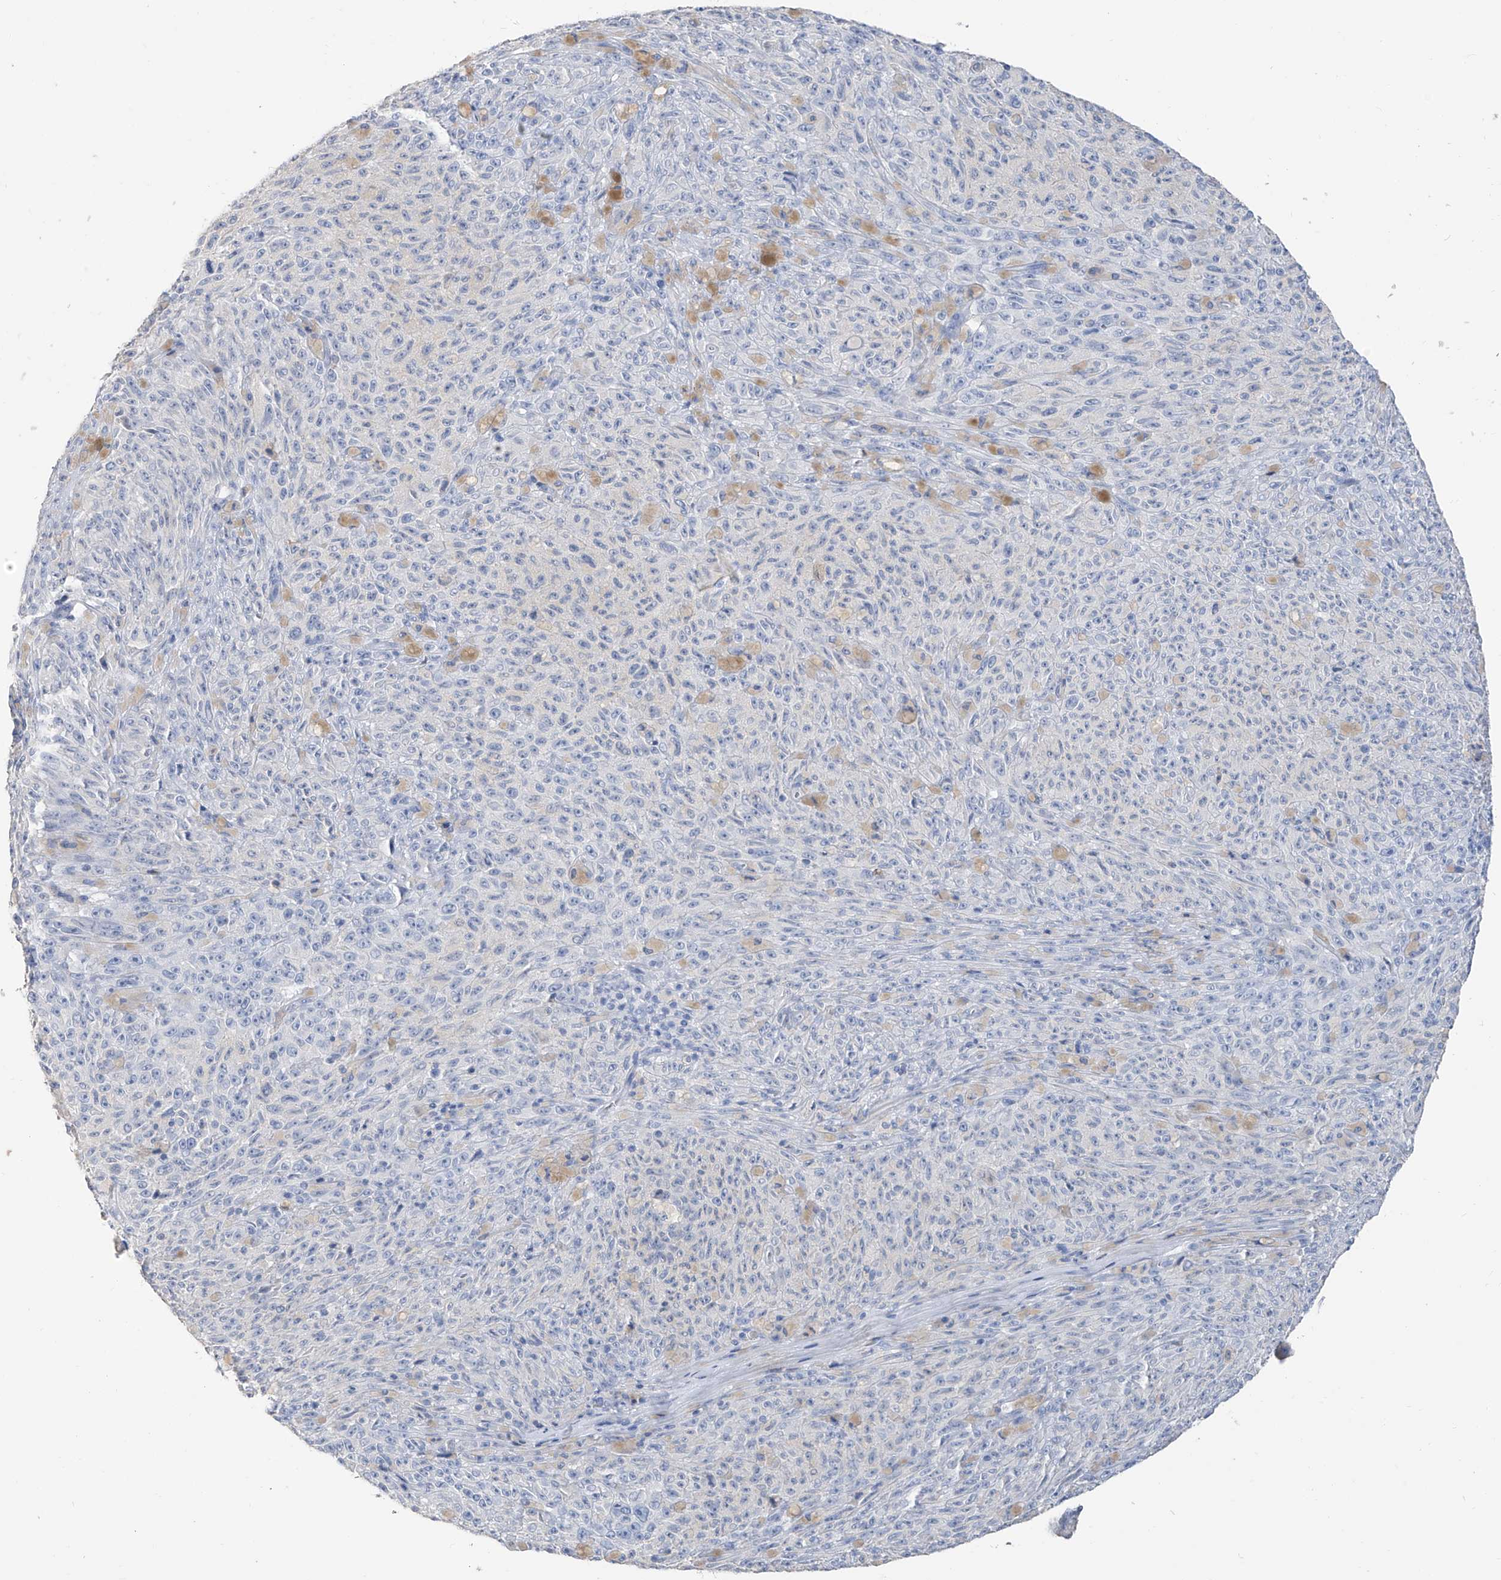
{"staining": {"intensity": "negative", "quantity": "none", "location": "none"}, "tissue": "melanoma", "cell_type": "Tumor cells", "image_type": "cancer", "snomed": [{"axis": "morphology", "description": "Malignant melanoma, NOS"}, {"axis": "topography", "description": "Skin"}], "caption": "High magnification brightfield microscopy of malignant melanoma stained with DAB (3,3'-diaminobenzidine) (brown) and counterstained with hematoxylin (blue): tumor cells show no significant staining.", "gene": "PAFAH1B3", "patient": {"sex": "female", "age": 82}}